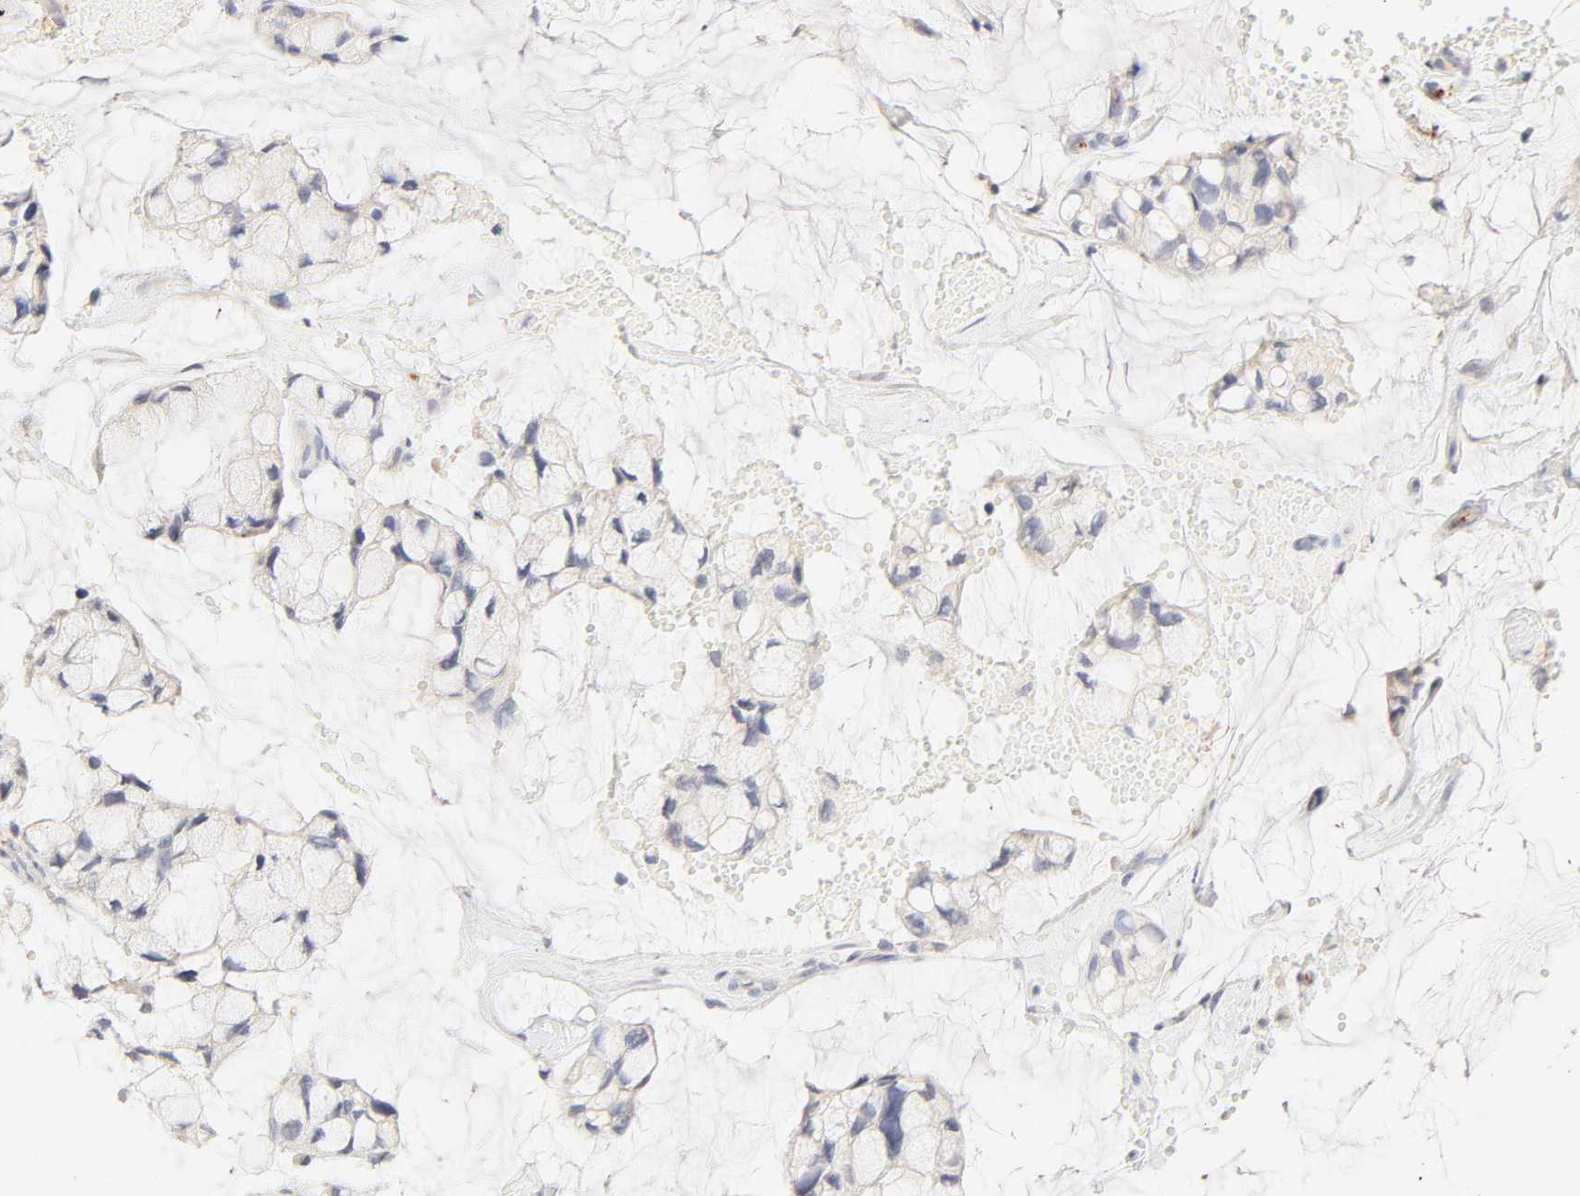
{"staining": {"intensity": "negative", "quantity": "none", "location": "none"}, "tissue": "ovarian cancer", "cell_type": "Tumor cells", "image_type": "cancer", "snomed": [{"axis": "morphology", "description": "Cystadenocarcinoma, mucinous, NOS"}, {"axis": "topography", "description": "Ovary"}], "caption": "This is a photomicrograph of immunohistochemistry staining of ovarian mucinous cystadenocarcinoma, which shows no expression in tumor cells. (DAB immunohistochemistry (IHC), high magnification).", "gene": "CYP4B1", "patient": {"sex": "female", "age": 39}}